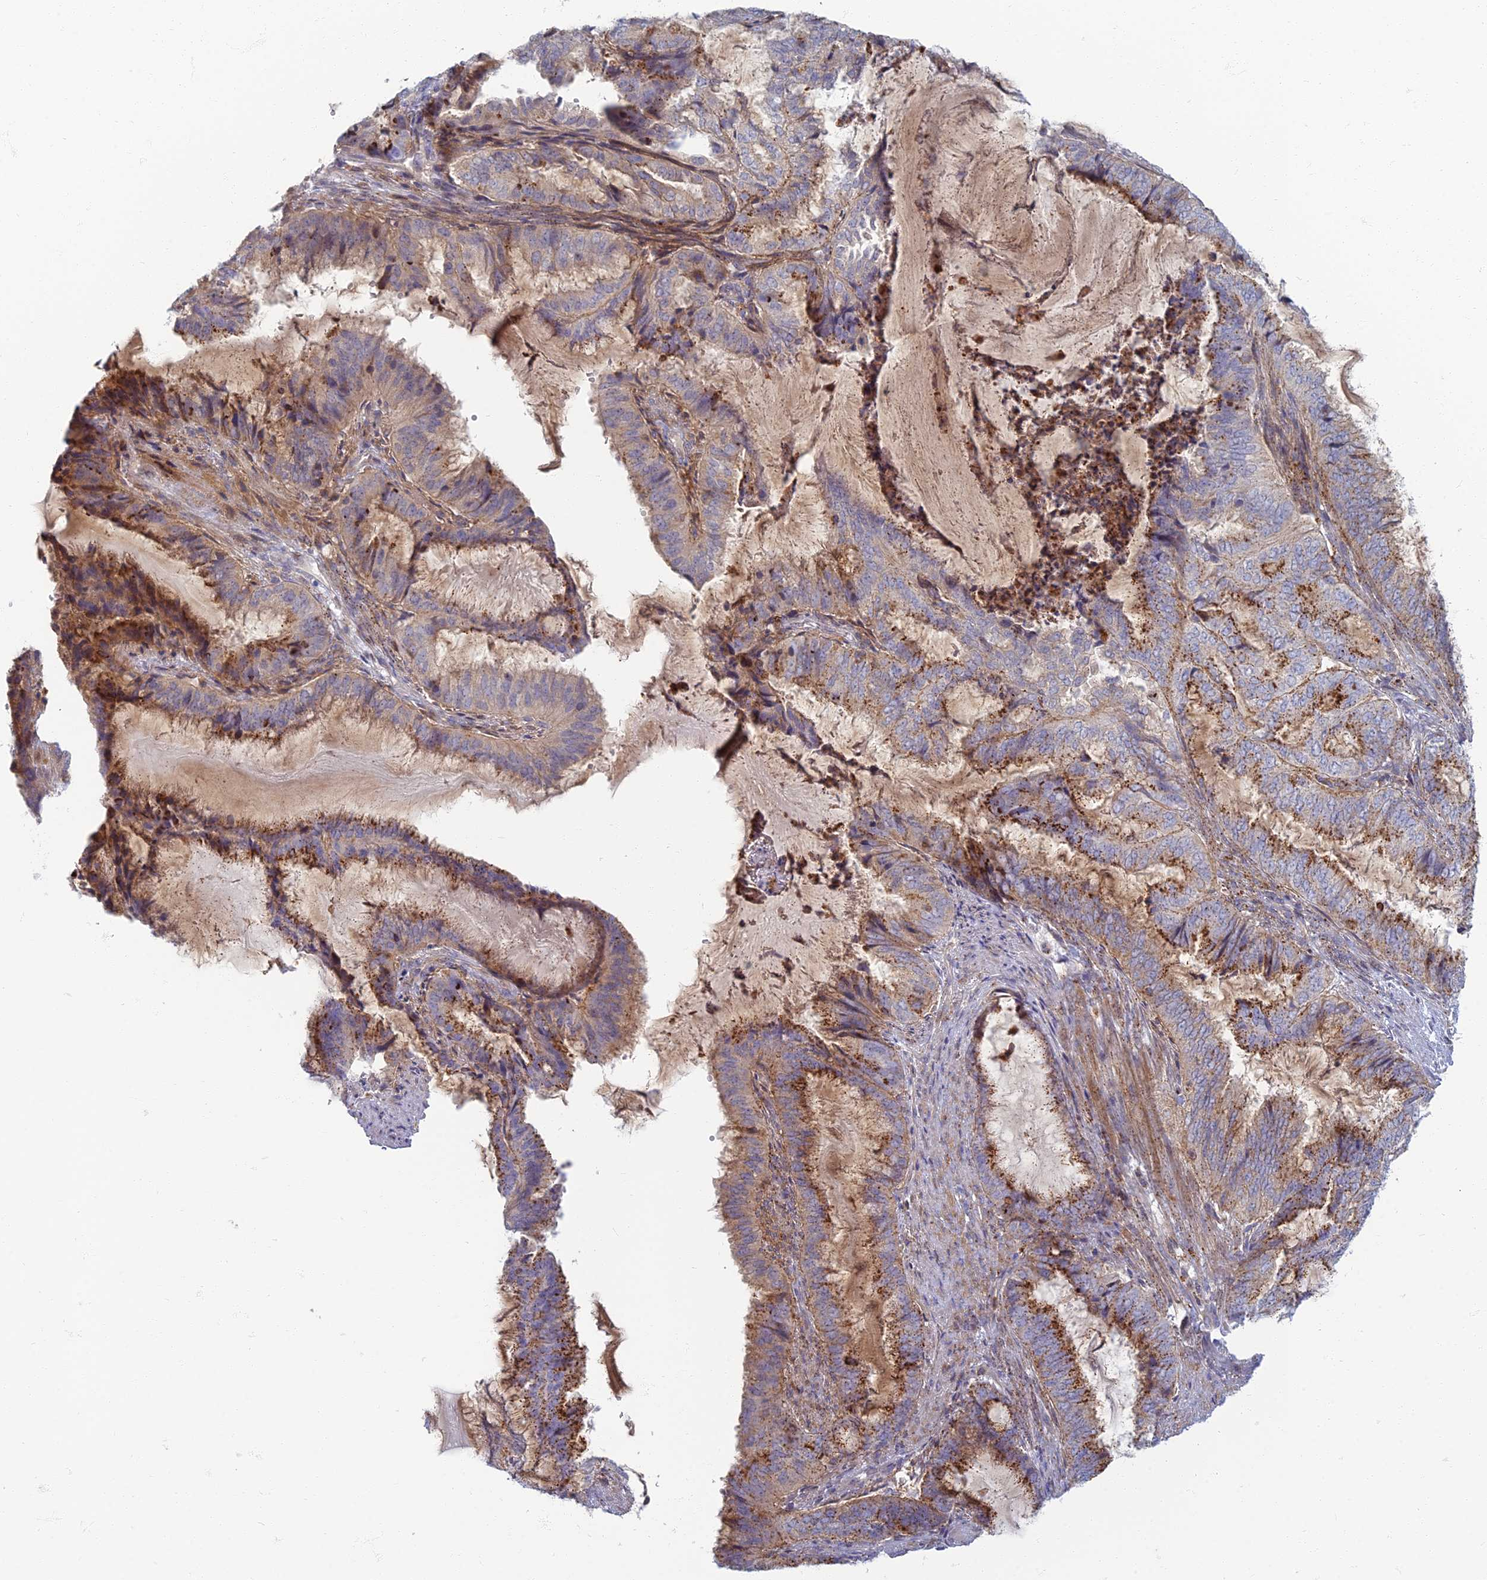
{"staining": {"intensity": "strong", "quantity": "25%-75%", "location": "cytoplasmic/membranous"}, "tissue": "endometrial cancer", "cell_type": "Tumor cells", "image_type": "cancer", "snomed": [{"axis": "morphology", "description": "Adenocarcinoma, NOS"}, {"axis": "topography", "description": "Endometrium"}], "caption": "The photomicrograph shows immunohistochemical staining of adenocarcinoma (endometrial). There is strong cytoplasmic/membranous expression is seen in about 25%-75% of tumor cells. (DAB (3,3'-diaminobenzidine) IHC, brown staining for protein, blue staining for nuclei).", "gene": "CHMP4B", "patient": {"sex": "female", "age": 51}}